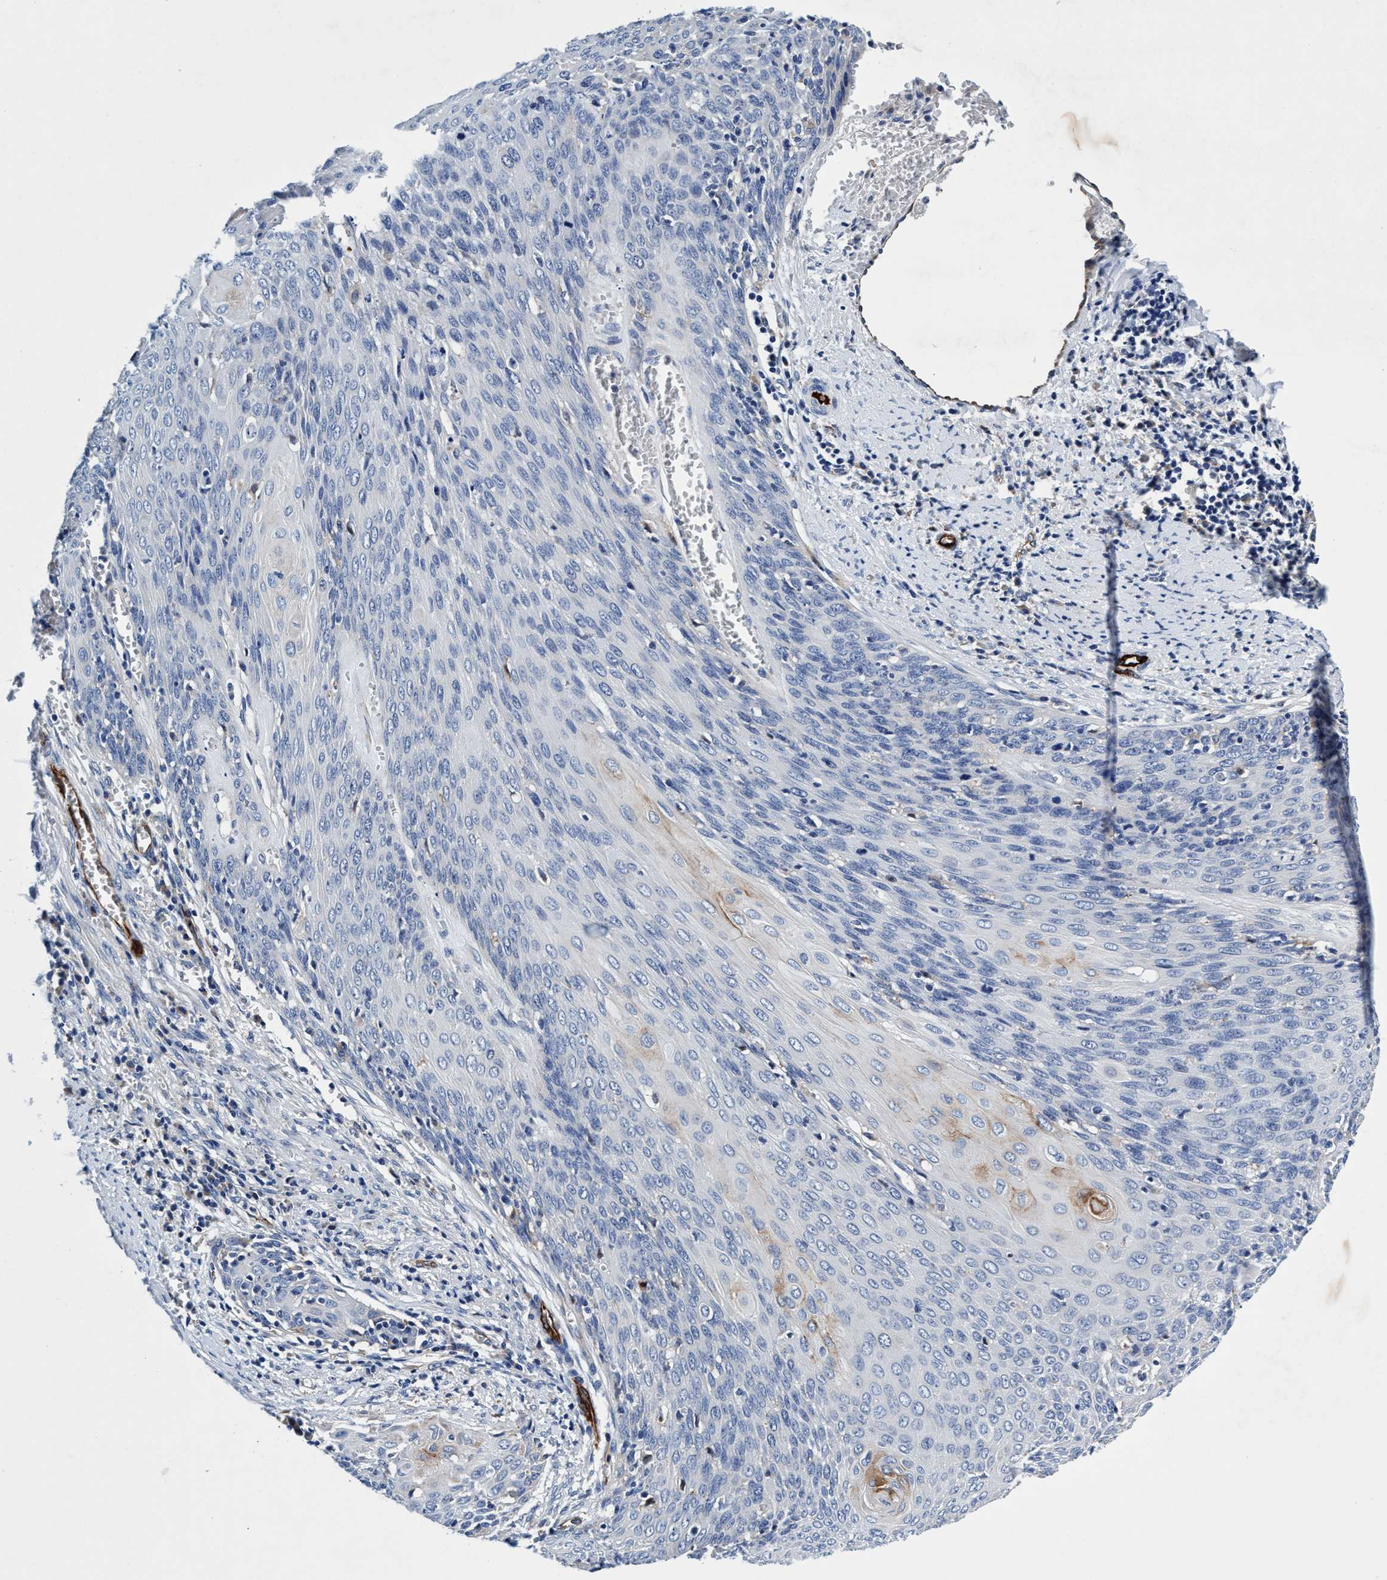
{"staining": {"intensity": "weak", "quantity": "<25%", "location": "cytoplasmic/membranous"}, "tissue": "cervical cancer", "cell_type": "Tumor cells", "image_type": "cancer", "snomed": [{"axis": "morphology", "description": "Squamous cell carcinoma, NOS"}, {"axis": "topography", "description": "Cervix"}], "caption": "Micrograph shows no significant protein expression in tumor cells of cervical cancer. Nuclei are stained in blue.", "gene": "UBALD2", "patient": {"sex": "female", "age": 39}}